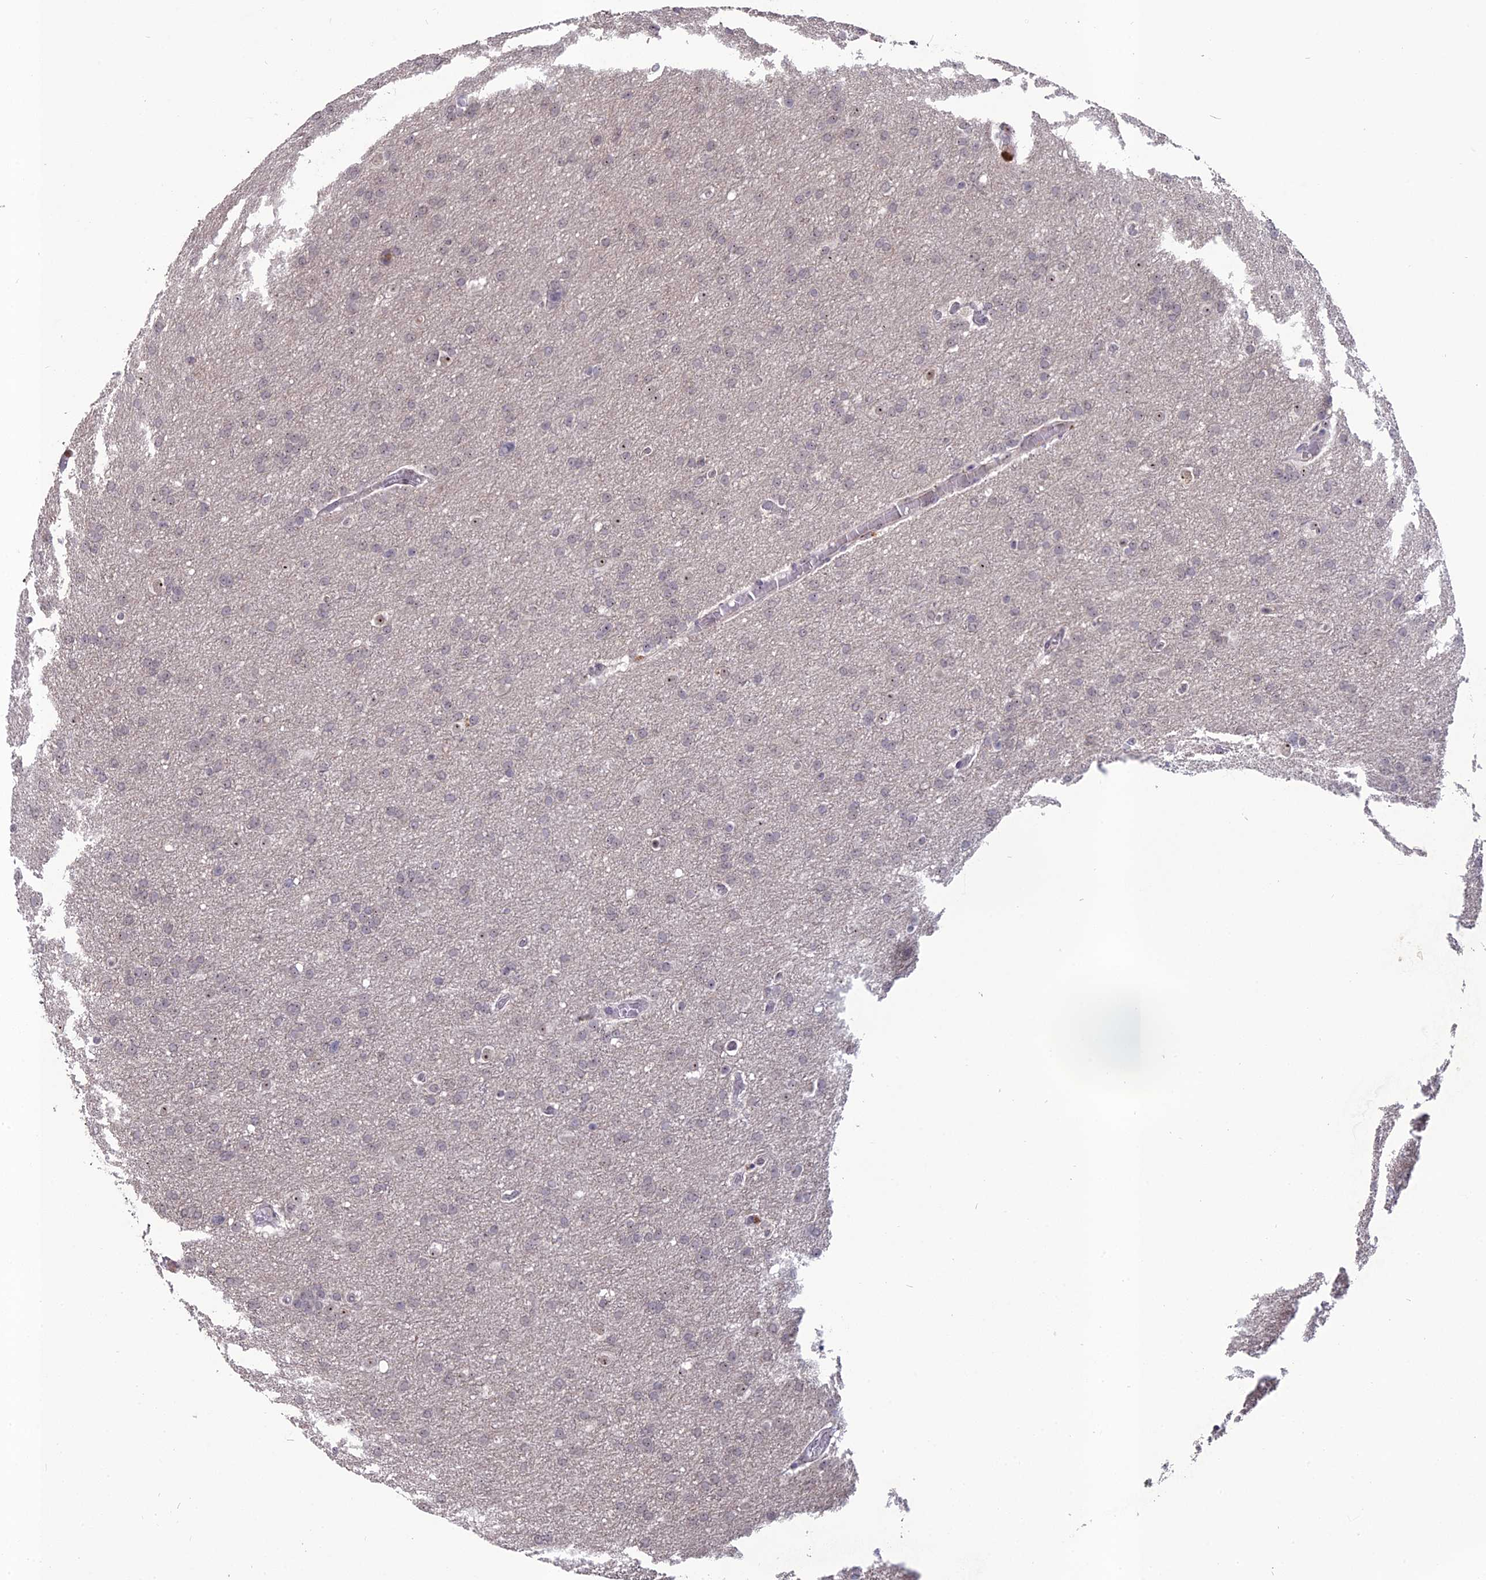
{"staining": {"intensity": "negative", "quantity": "none", "location": "none"}, "tissue": "glioma", "cell_type": "Tumor cells", "image_type": "cancer", "snomed": [{"axis": "morphology", "description": "Glioma, malignant, High grade"}, {"axis": "topography", "description": "Cerebral cortex"}], "caption": "Immunohistochemistry (IHC) of malignant high-grade glioma shows no positivity in tumor cells.", "gene": "FAM131A", "patient": {"sex": "female", "age": 36}}